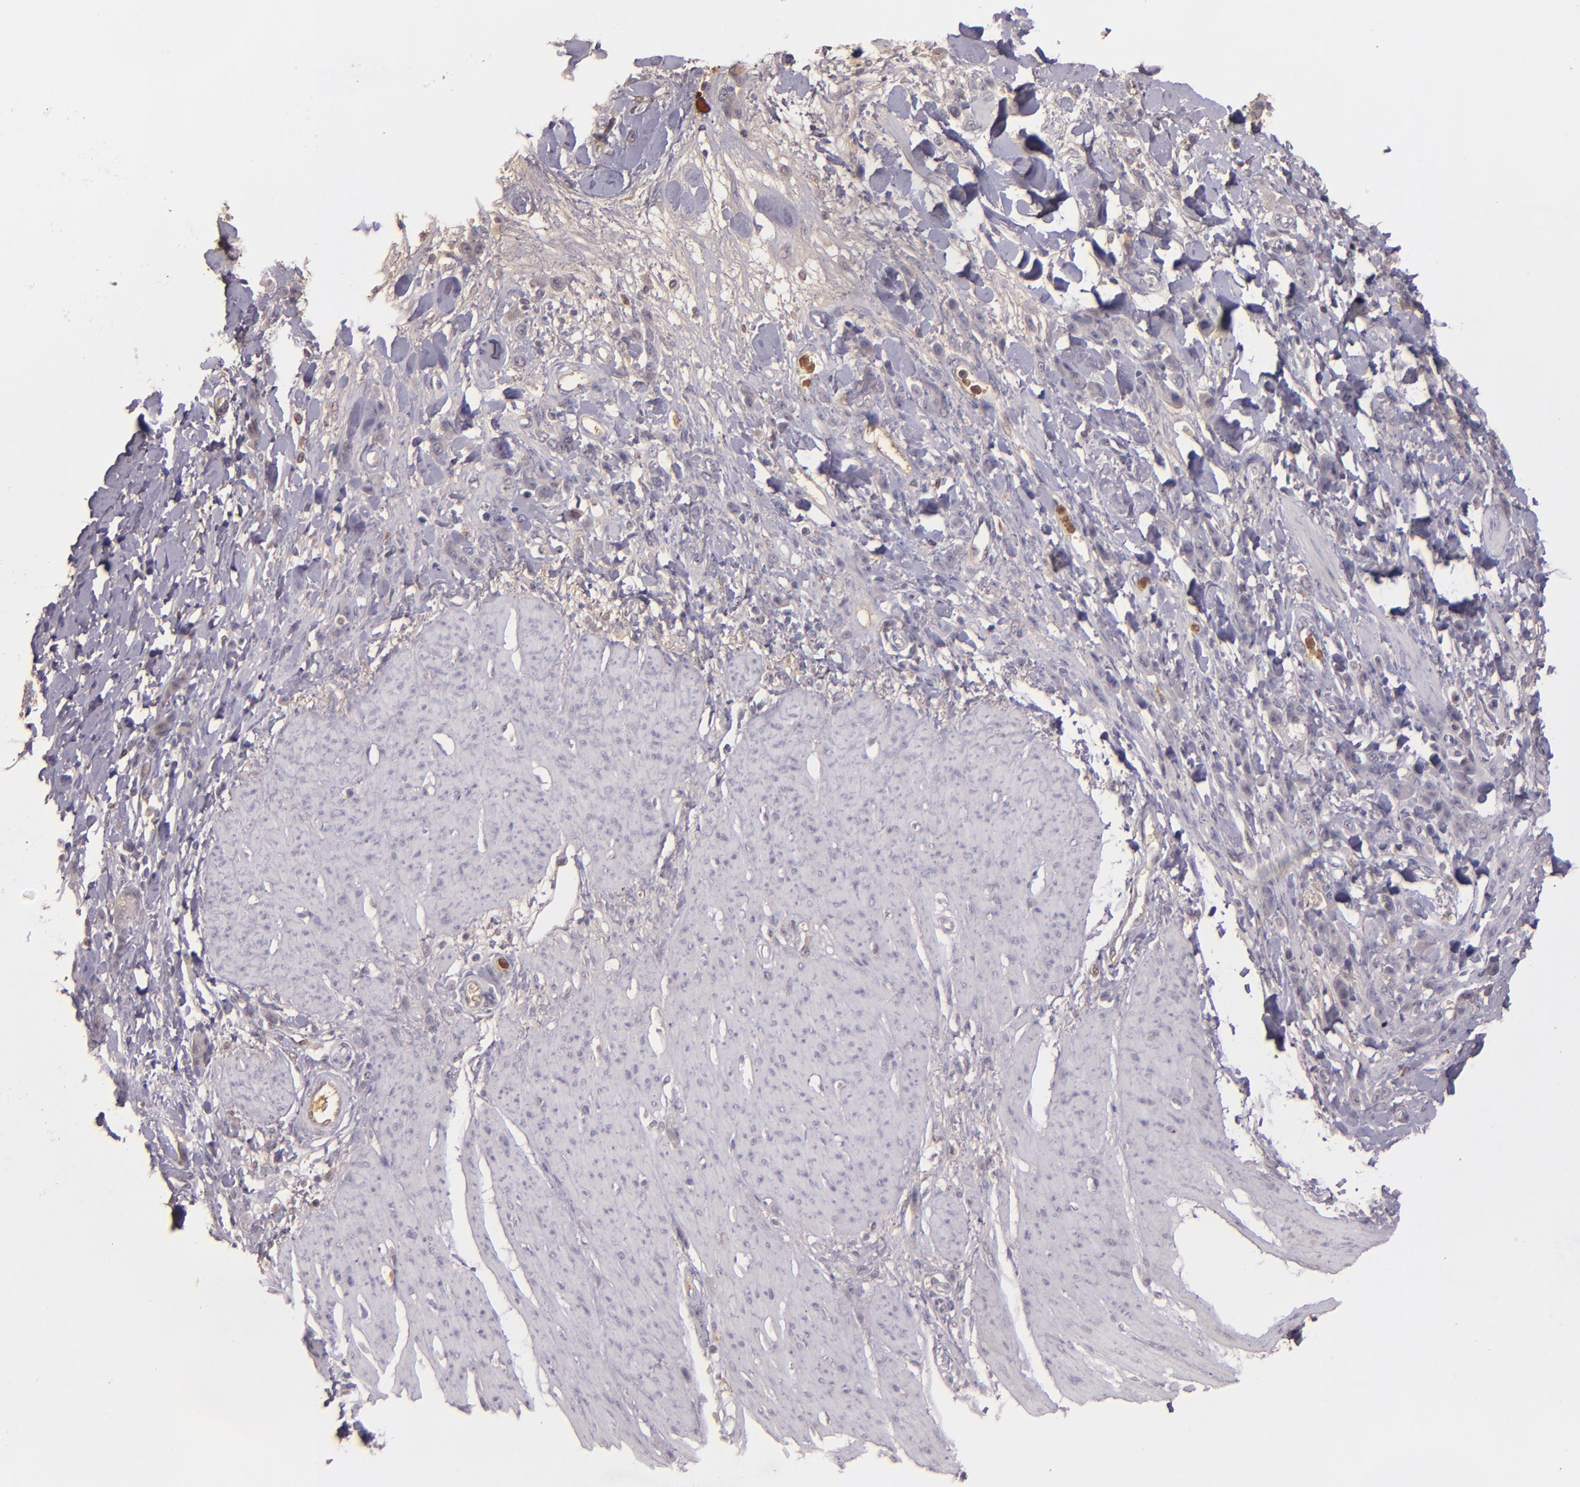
{"staining": {"intensity": "negative", "quantity": "none", "location": "none"}, "tissue": "stomach cancer", "cell_type": "Tumor cells", "image_type": "cancer", "snomed": [{"axis": "morphology", "description": "Normal tissue, NOS"}, {"axis": "morphology", "description": "Adenocarcinoma, NOS"}, {"axis": "topography", "description": "Stomach"}], "caption": "The micrograph reveals no significant positivity in tumor cells of stomach cancer (adenocarcinoma). (IHC, brightfield microscopy, high magnification).", "gene": "PTS", "patient": {"sex": "male", "age": 82}}